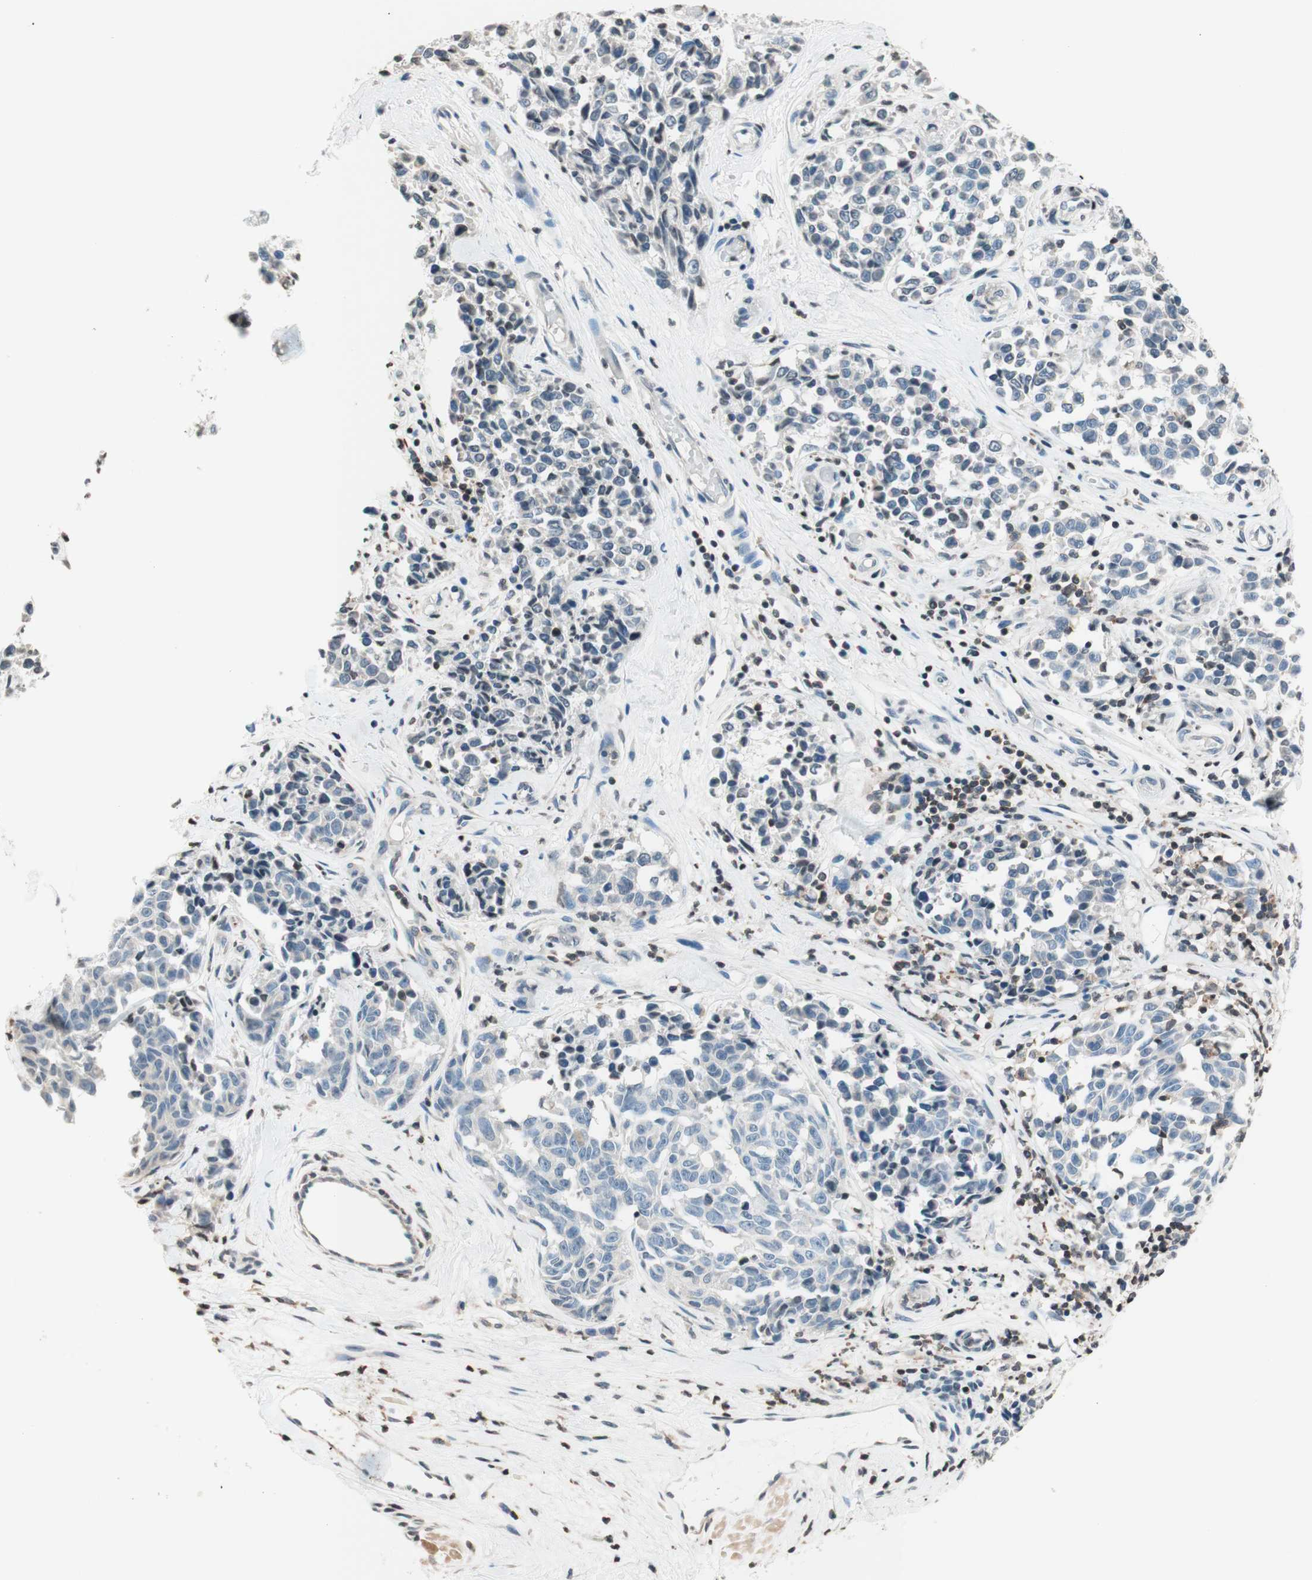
{"staining": {"intensity": "negative", "quantity": "none", "location": "none"}, "tissue": "melanoma", "cell_type": "Tumor cells", "image_type": "cancer", "snomed": [{"axis": "morphology", "description": "Malignant melanoma, NOS"}, {"axis": "topography", "description": "Skin"}], "caption": "DAB (3,3'-diaminobenzidine) immunohistochemical staining of melanoma shows no significant positivity in tumor cells.", "gene": "WIPF1", "patient": {"sex": "female", "age": 64}}